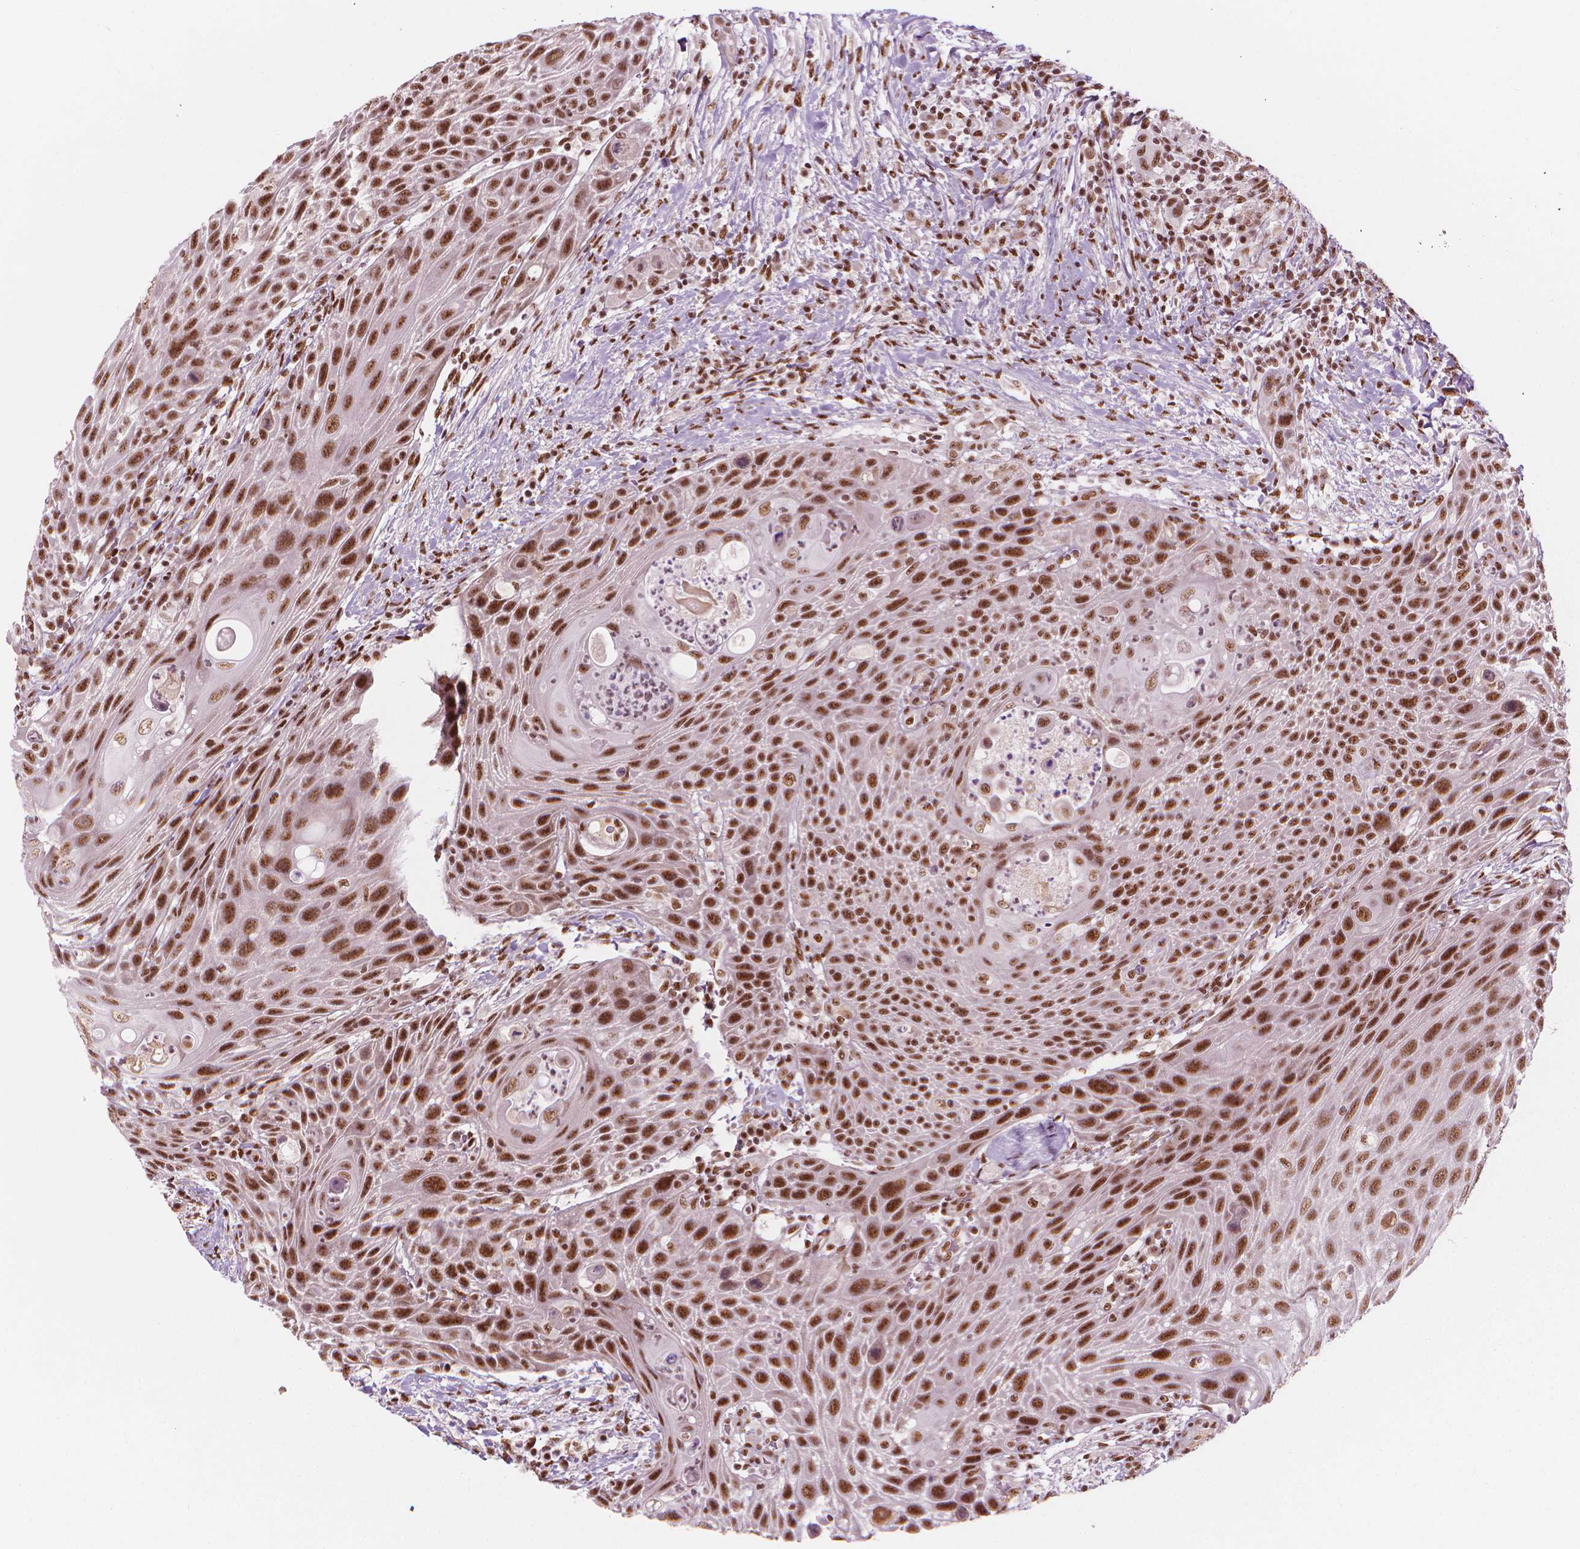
{"staining": {"intensity": "strong", "quantity": ">75%", "location": "nuclear"}, "tissue": "head and neck cancer", "cell_type": "Tumor cells", "image_type": "cancer", "snomed": [{"axis": "morphology", "description": "Squamous cell carcinoma, NOS"}, {"axis": "topography", "description": "Head-Neck"}], "caption": "About >75% of tumor cells in human squamous cell carcinoma (head and neck) reveal strong nuclear protein positivity as visualized by brown immunohistochemical staining.", "gene": "ELF2", "patient": {"sex": "male", "age": 69}}